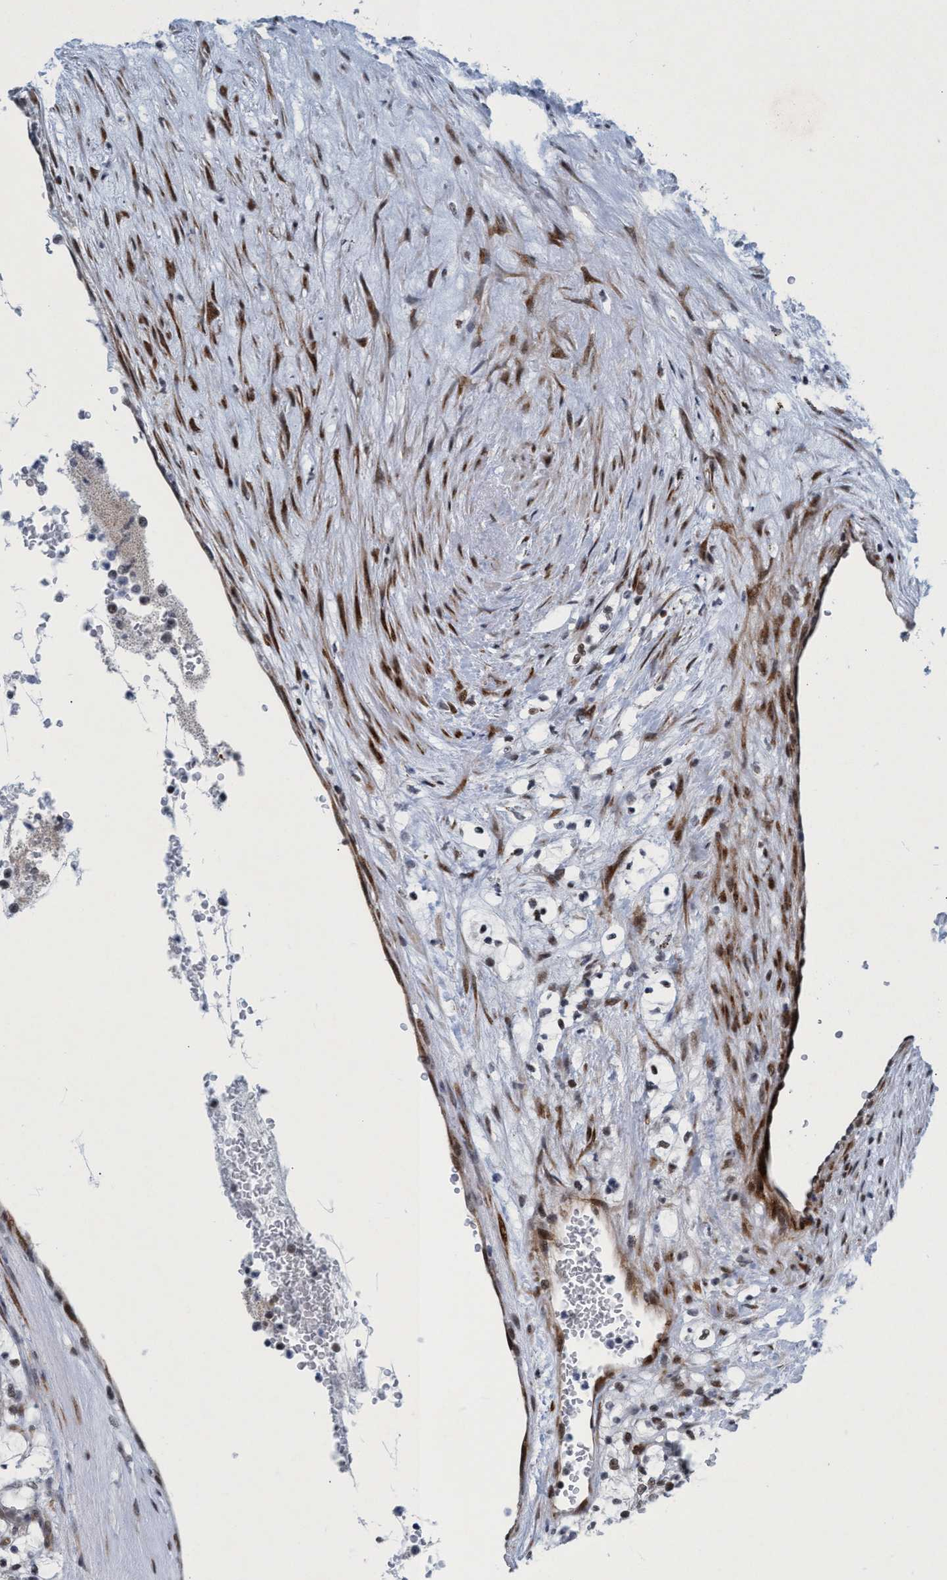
{"staining": {"intensity": "weak", "quantity": "<25%", "location": "nuclear"}, "tissue": "renal cancer", "cell_type": "Tumor cells", "image_type": "cancer", "snomed": [{"axis": "morphology", "description": "Adenocarcinoma, NOS"}, {"axis": "topography", "description": "Kidney"}], "caption": "Renal cancer (adenocarcinoma) stained for a protein using immunohistochemistry demonstrates no expression tumor cells.", "gene": "CWC27", "patient": {"sex": "female", "age": 69}}